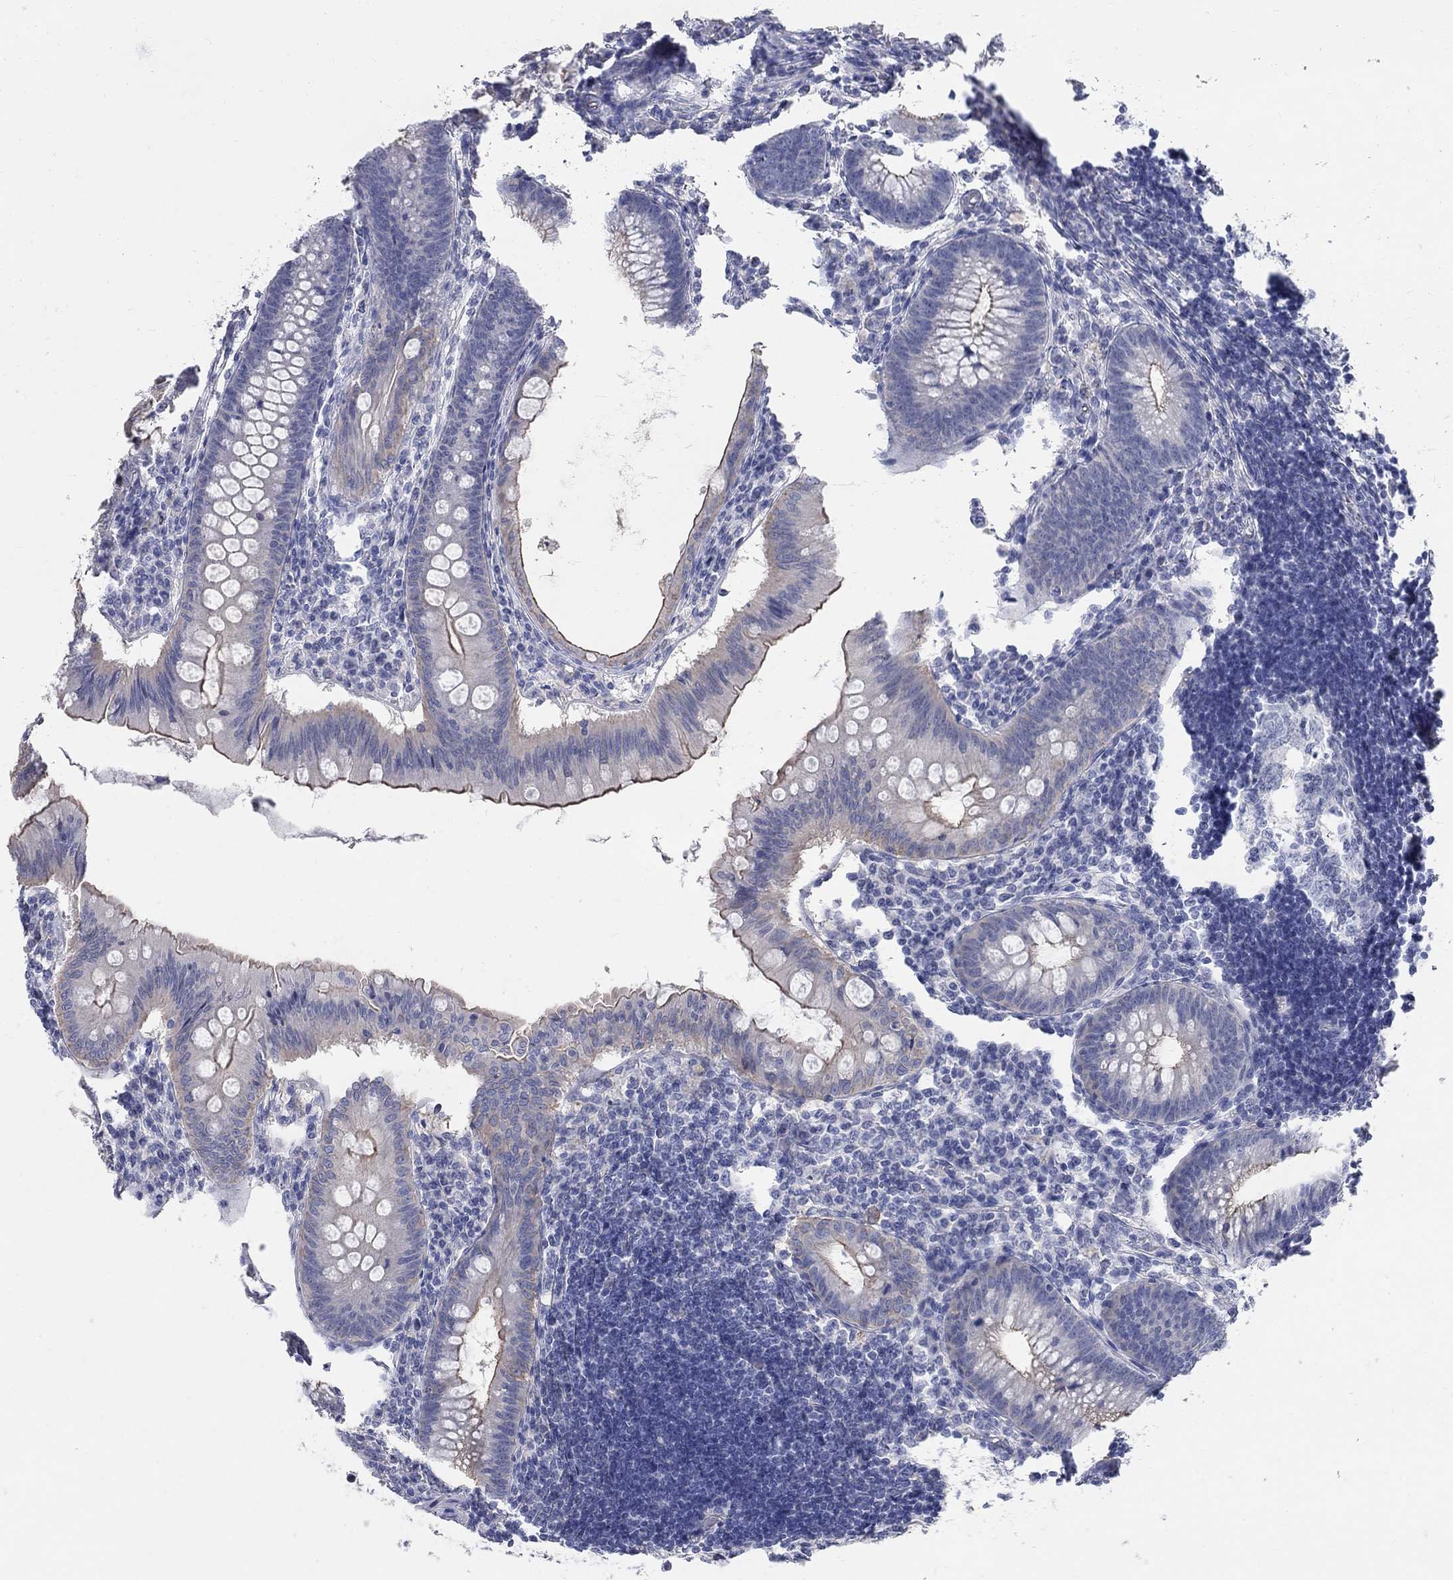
{"staining": {"intensity": "strong", "quantity": "<25%", "location": "cytoplasmic/membranous"}, "tissue": "appendix", "cell_type": "Glandular cells", "image_type": "normal", "snomed": [{"axis": "morphology", "description": "Normal tissue, NOS"}, {"axis": "morphology", "description": "Inflammation, NOS"}, {"axis": "topography", "description": "Appendix"}], "caption": "Protein expression by immunohistochemistry (IHC) reveals strong cytoplasmic/membranous positivity in approximately <25% of glandular cells in benign appendix.", "gene": "AOX1", "patient": {"sex": "male", "age": 16}}